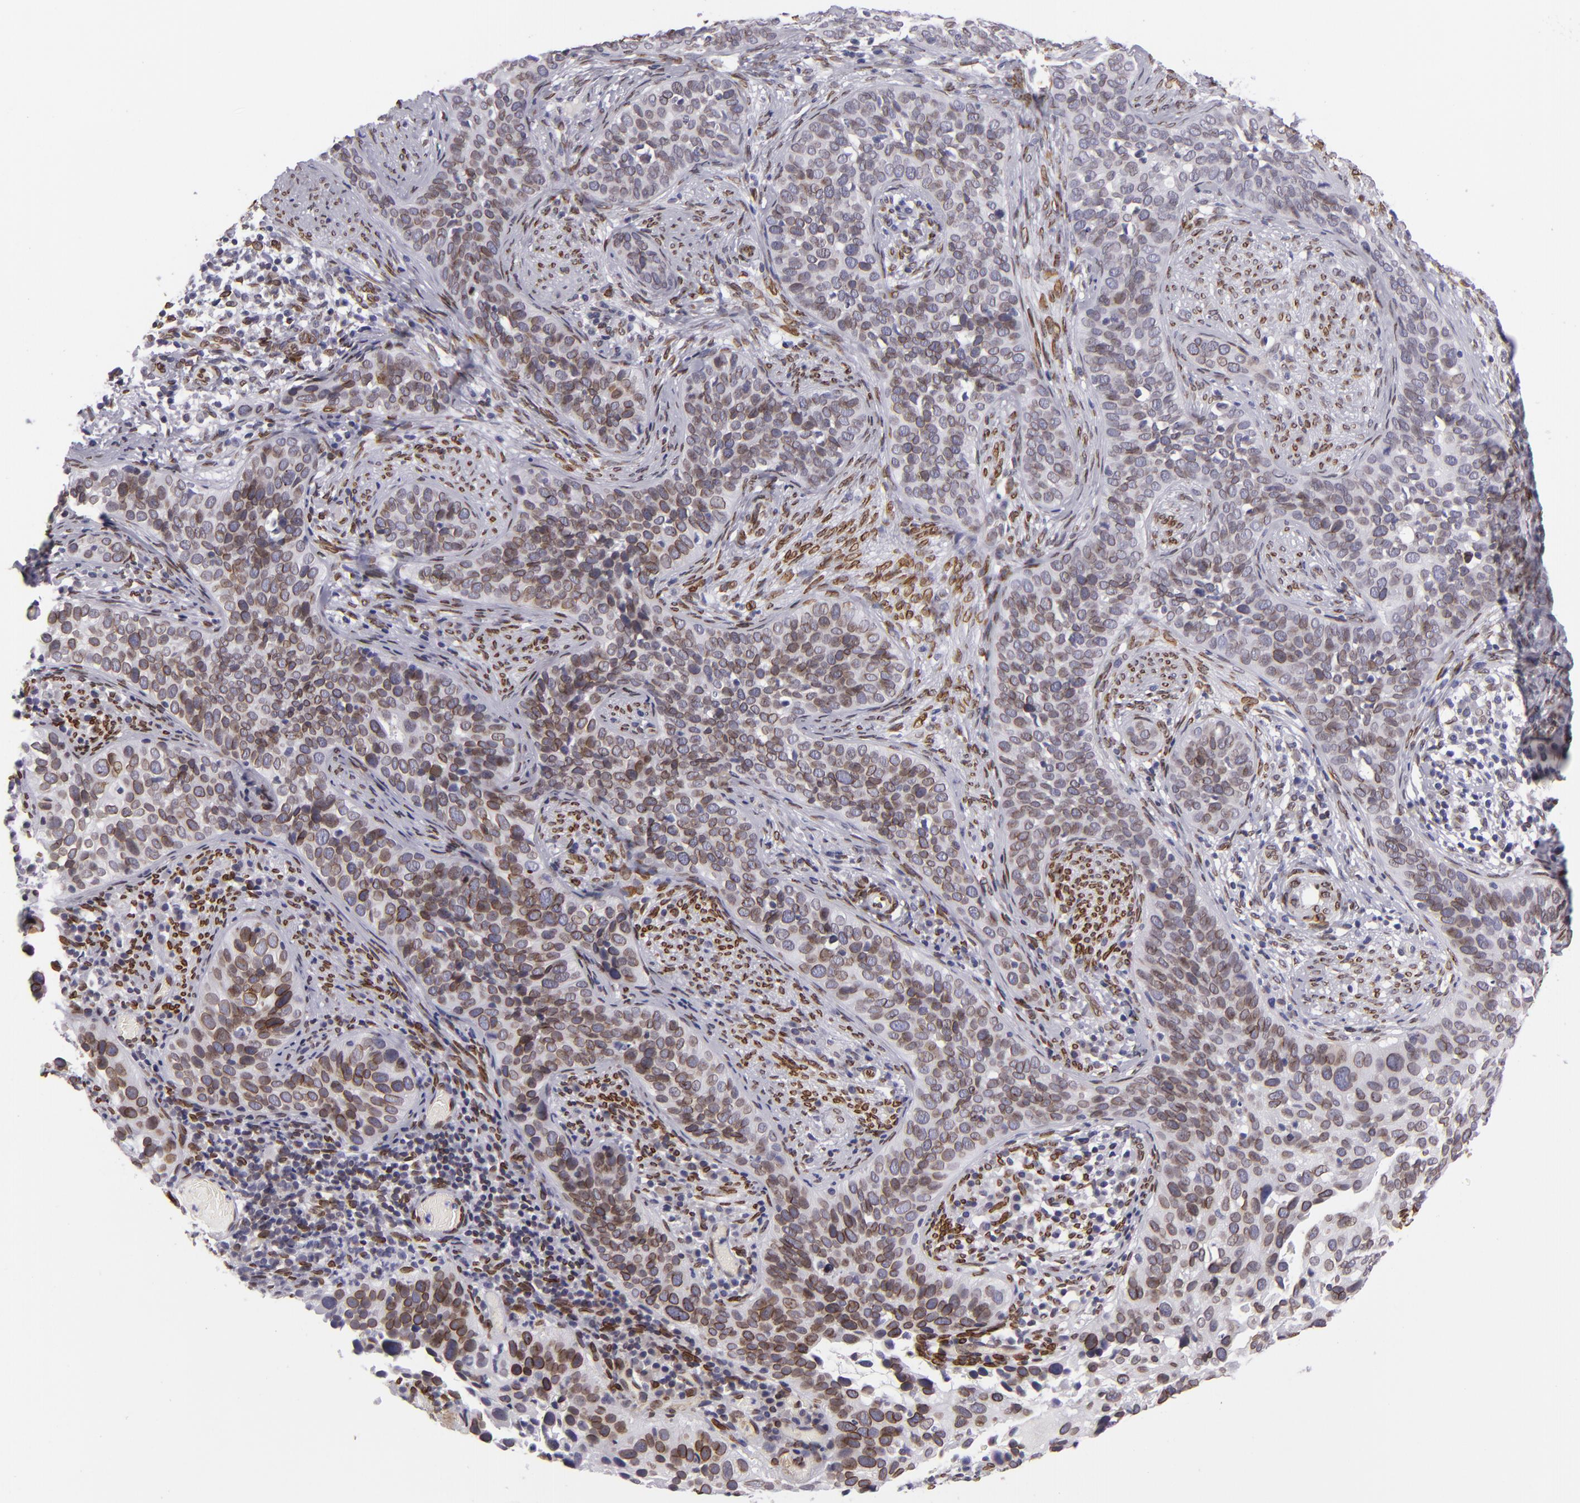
{"staining": {"intensity": "moderate", "quantity": ">75%", "location": "nuclear"}, "tissue": "cervical cancer", "cell_type": "Tumor cells", "image_type": "cancer", "snomed": [{"axis": "morphology", "description": "Squamous cell carcinoma, NOS"}, {"axis": "topography", "description": "Cervix"}], "caption": "Moderate nuclear staining is identified in approximately >75% of tumor cells in cervical cancer (squamous cell carcinoma).", "gene": "EMD", "patient": {"sex": "female", "age": 31}}